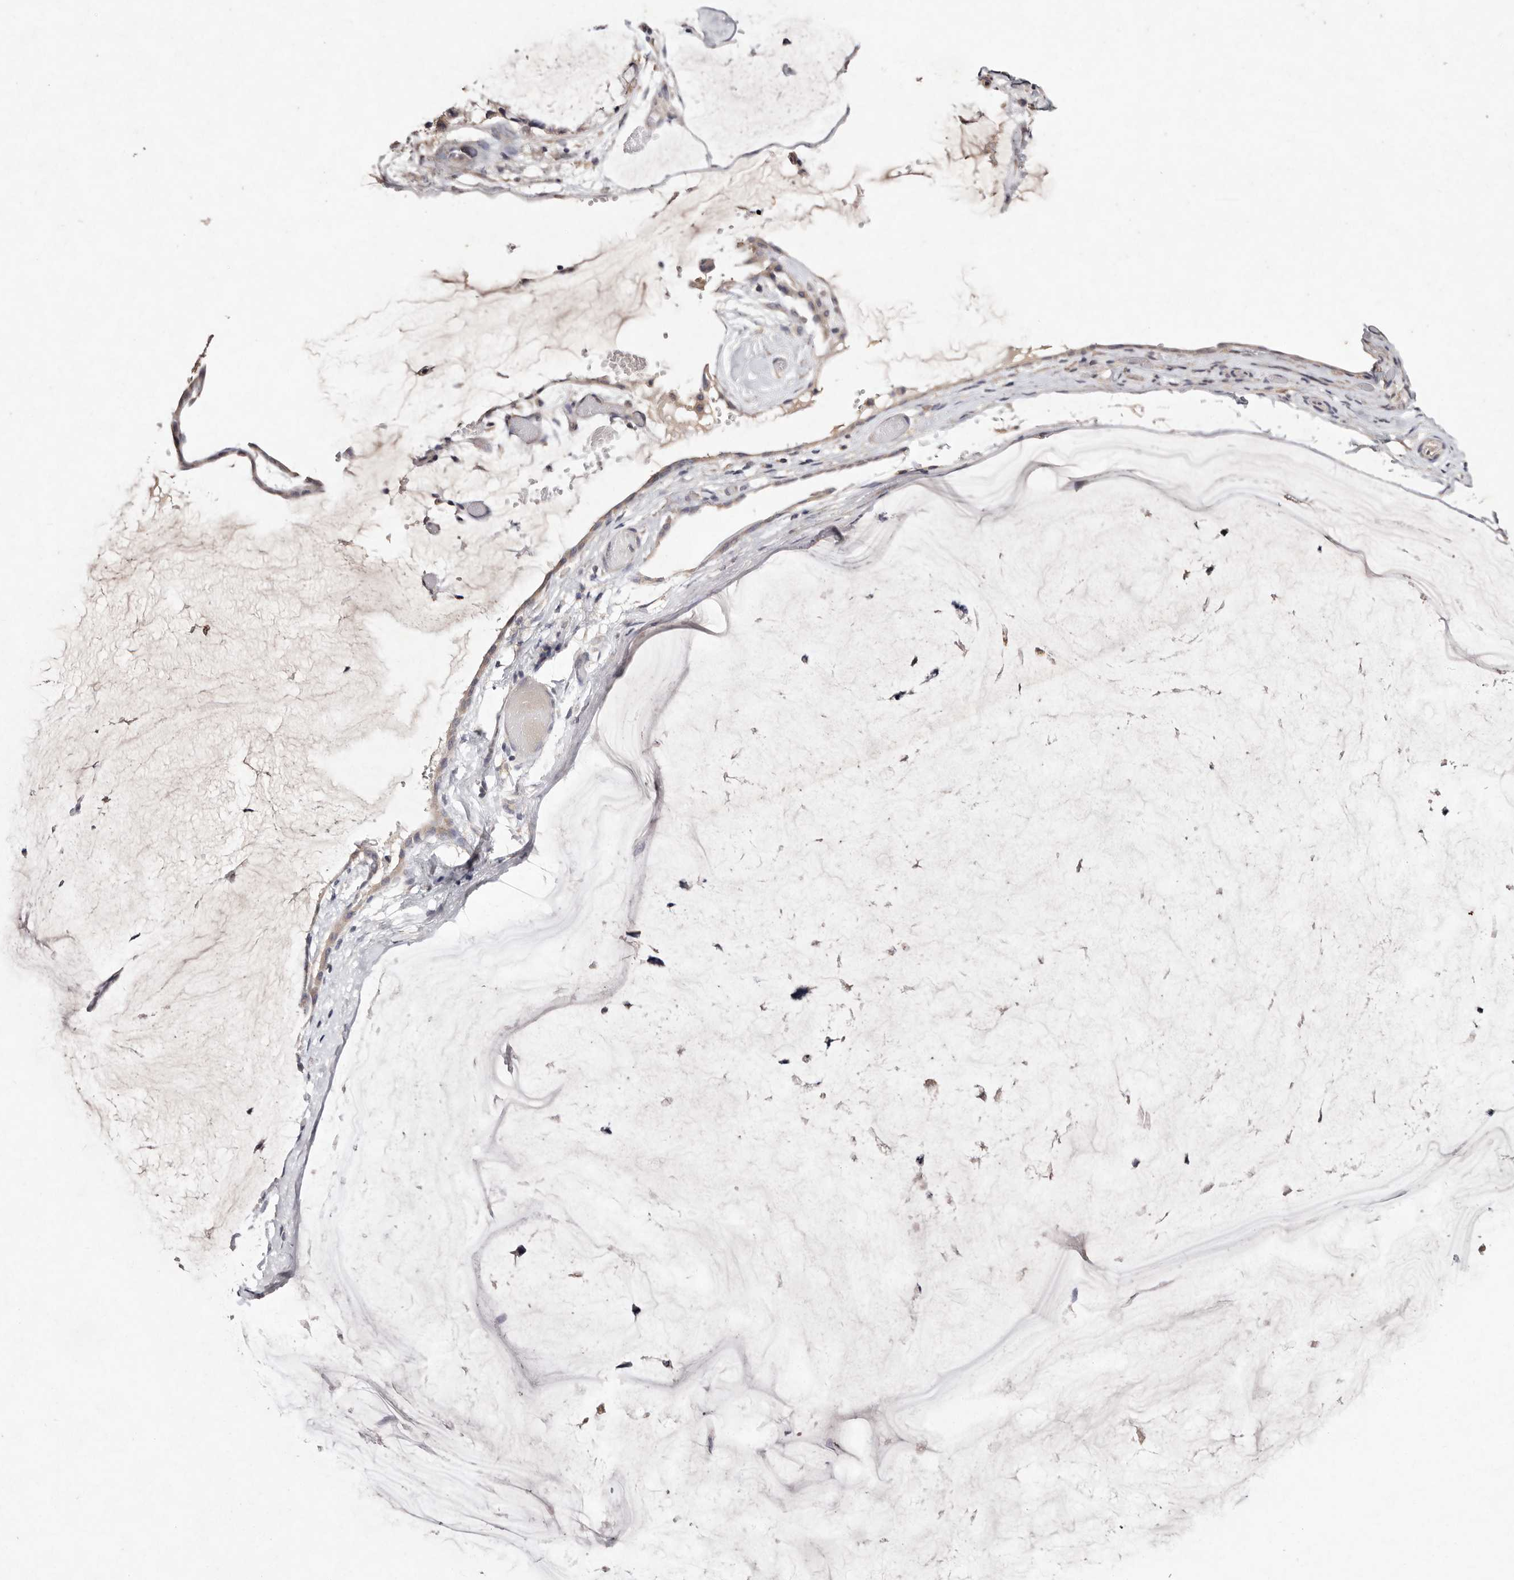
{"staining": {"intensity": "weak", "quantity": "25%-75%", "location": "cytoplasmic/membranous"}, "tissue": "ovarian cancer", "cell_type": "Tumor cells", "image_type": "cancer", "snomed": [{"axis": "morphology", "description": "Cystadenocarcinoma, mucinous, NOS"}, {"axis": "topography", "description": "Ovary"}], "caption": "Protein staining exhibits weak cytoplasmic/membranous positivity in approximately 25%-75% of tumor cells in mucinous cystadenocarcinoma (ovarian). Nuclei are stained in blue.", "gene": "TSC2", "patient": {"sex": "female", "age": 39}}